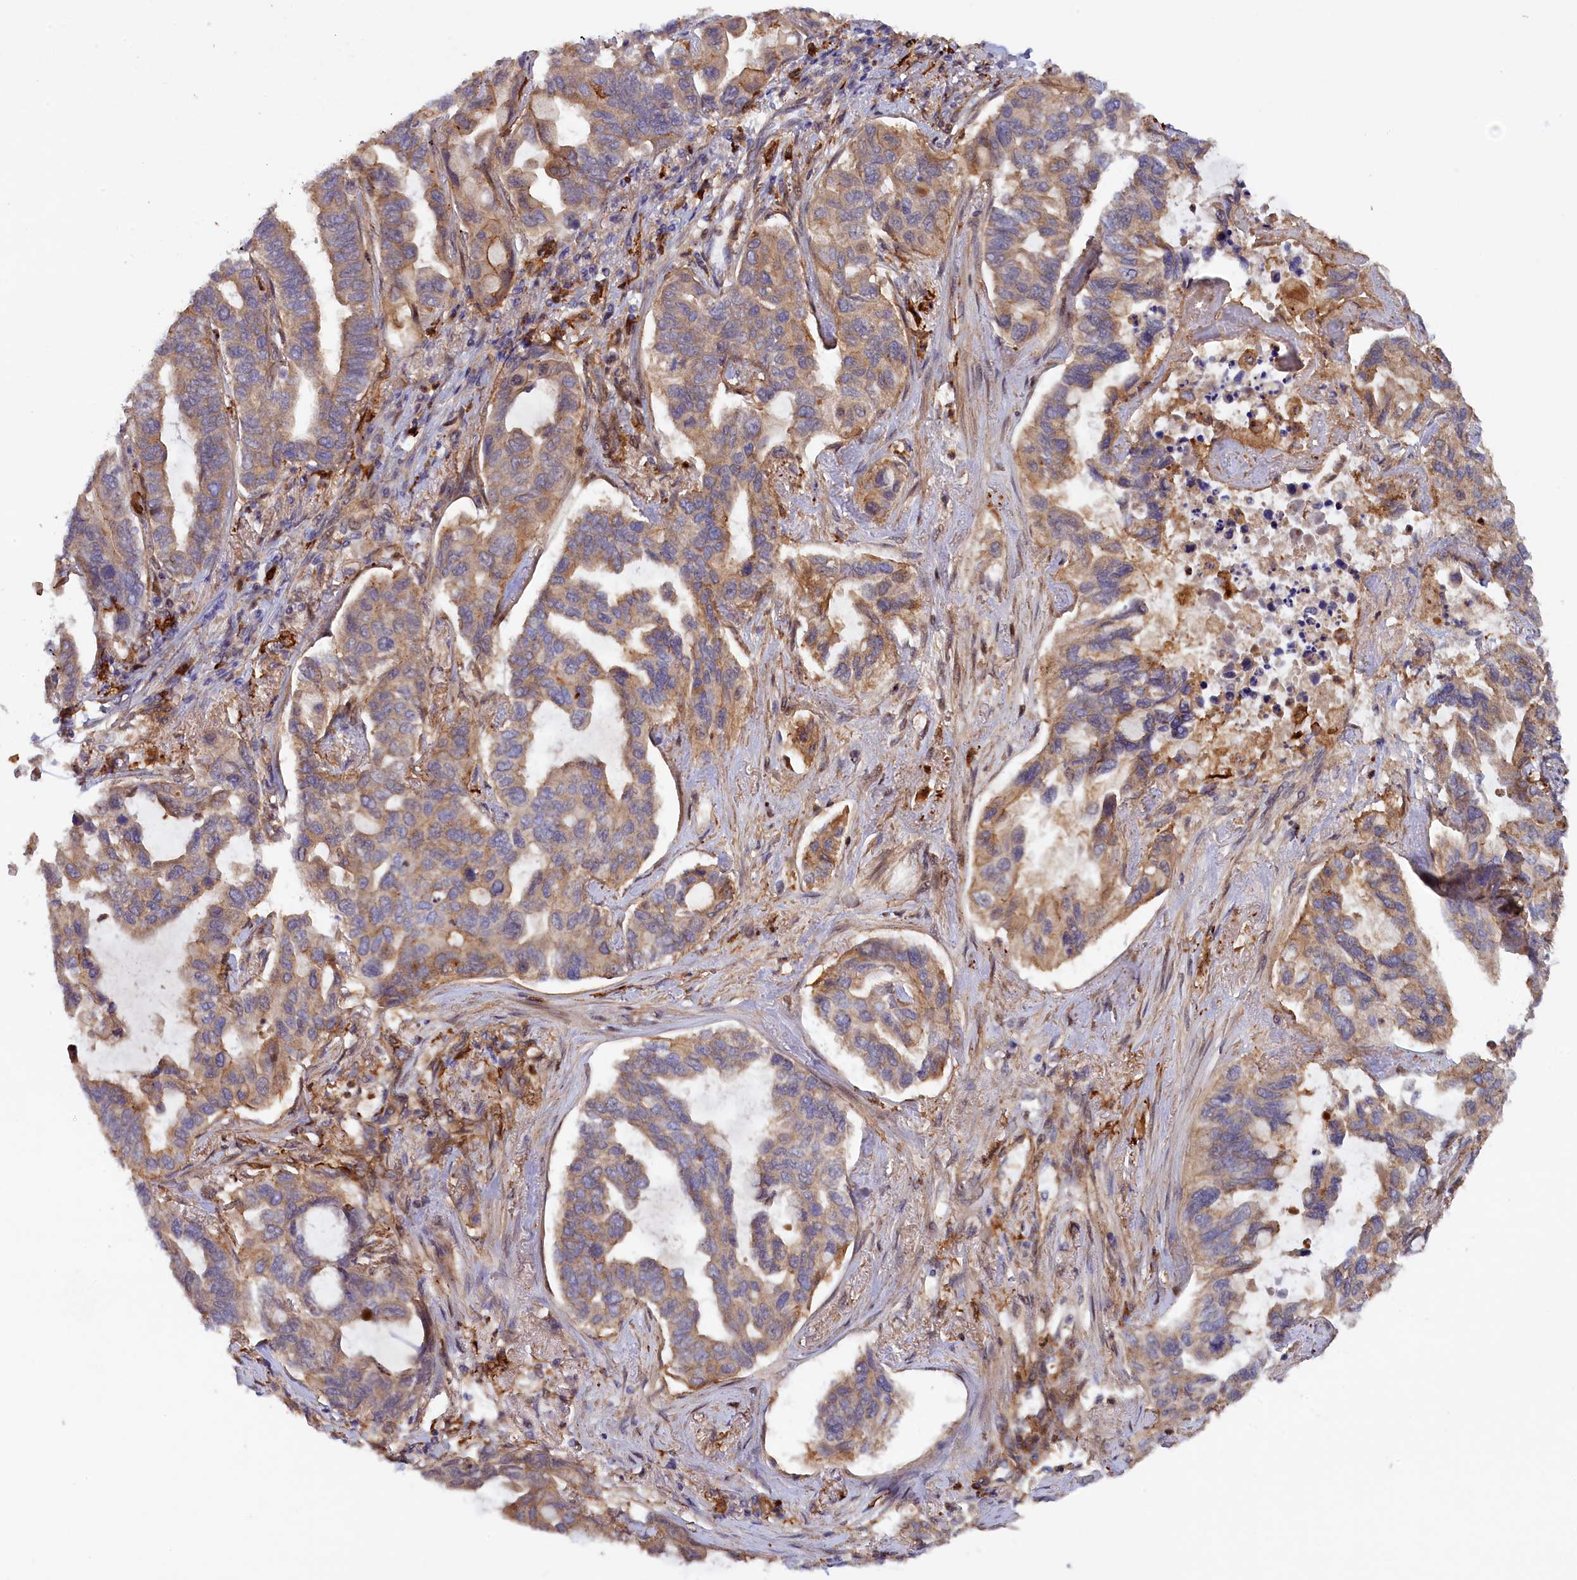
{"staining": {"intensity": "weak", "quantity": "25%-75%", "location": "cytoplasmic/membranous"}, "tissue": "lung cancer", "cell_type": "Tumor cells", "image_type": "cancer", "snomed": [{"axis": "morphology", "description": "Adenocarcinoma, NOS"}, {"axis": "topography", "description": "Lung"}], "caption": "A brown stain highlights weak cytoplasmic/membranous expression of a protein in lung adenocarcinoma tumor cells.", "gene": "FERMT1", "patient": {"sex": "male", "age": 64}}